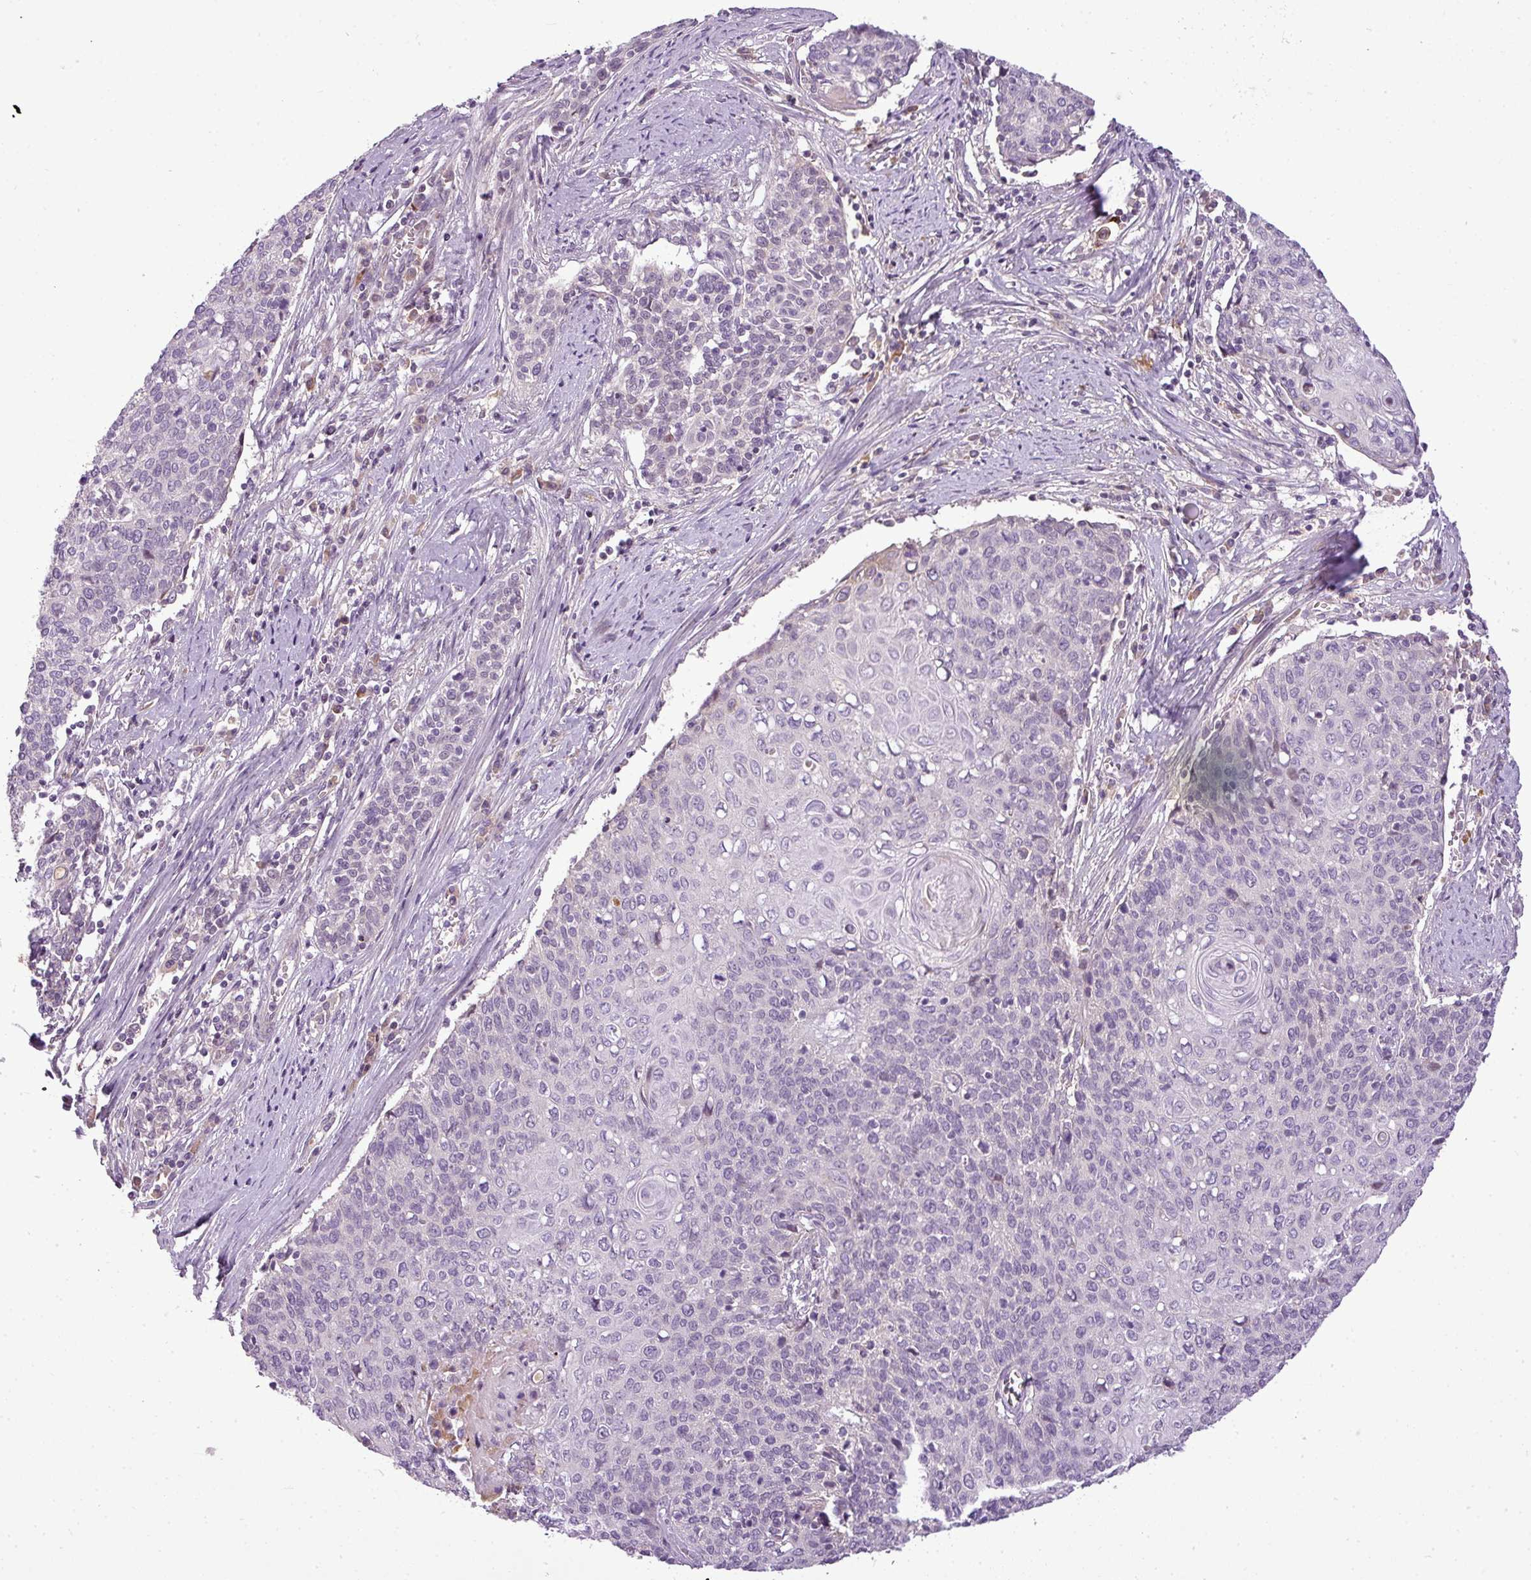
{"staining": {"intensity": "moderate", "quantity": "<25%", "location": "cytoplasmic/membranous,nuclear"}, "tissue": "cervical cancer", "cell_type": "Tumor cells", "image_type": "cancer", "snomed": [{"axis": "morphology", "description": "Squamous cell carcinoma, NOS"}, {"axis": "topography", "description": "Cervix"}], "caption": "Immunohistochemistry image of human cervical squamous cell carcinoma stained for a protein (brown), which reveals low levels of moderate cytoplasmic/membranous and nuclear positivity in approximately <25% of tumor cells.", "gene": "C4B", "patient": {"sex": "female", "age": 39}}